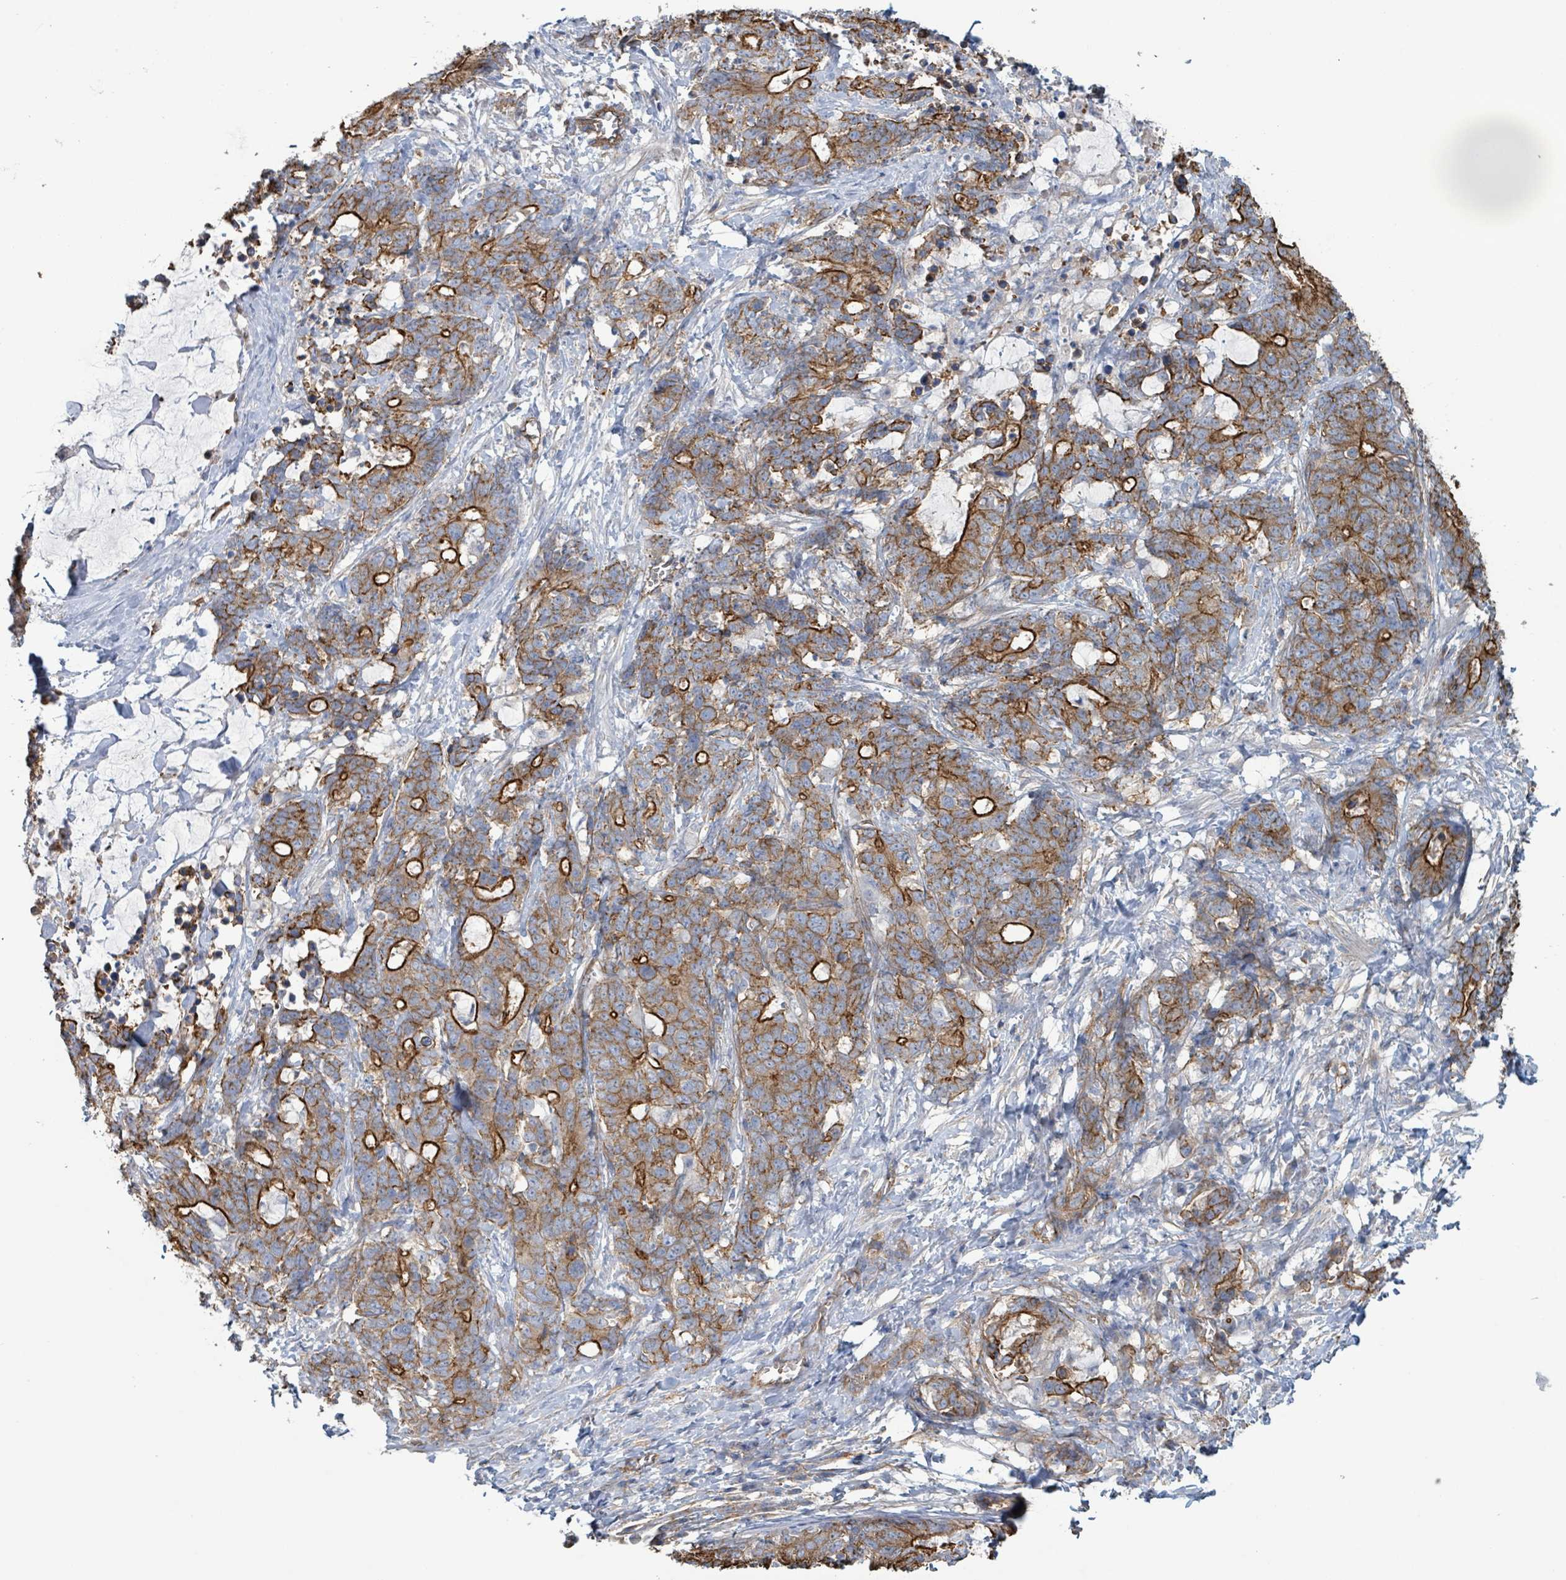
{"staining": {"intensity": "strong", "quantity": "25%-75%", "location": "cytoplasmic/membranous"}, "tissue": "stomach cancer", "cell_type": "Tumor cells", "image_type": "cancer", "snomed": [{"axis": "morphology", "description": "Normal tissue, NOS"}, {"axis": "morphology", "description": "Adenocarcinoma, NOS"}, {"axis": "topography", "description": "Stomach"}], "caption": "The immunohistochemical stain highlights strong cytoplasmic/membranous staining in tumor cells of stomach cancer (adenocarcinoma) tissue. Ihc stains the protein of interest in brown and the nuclei are stained blue.", "gene": "LDOC1", "patient": {"sex": "female", "age": 64}}